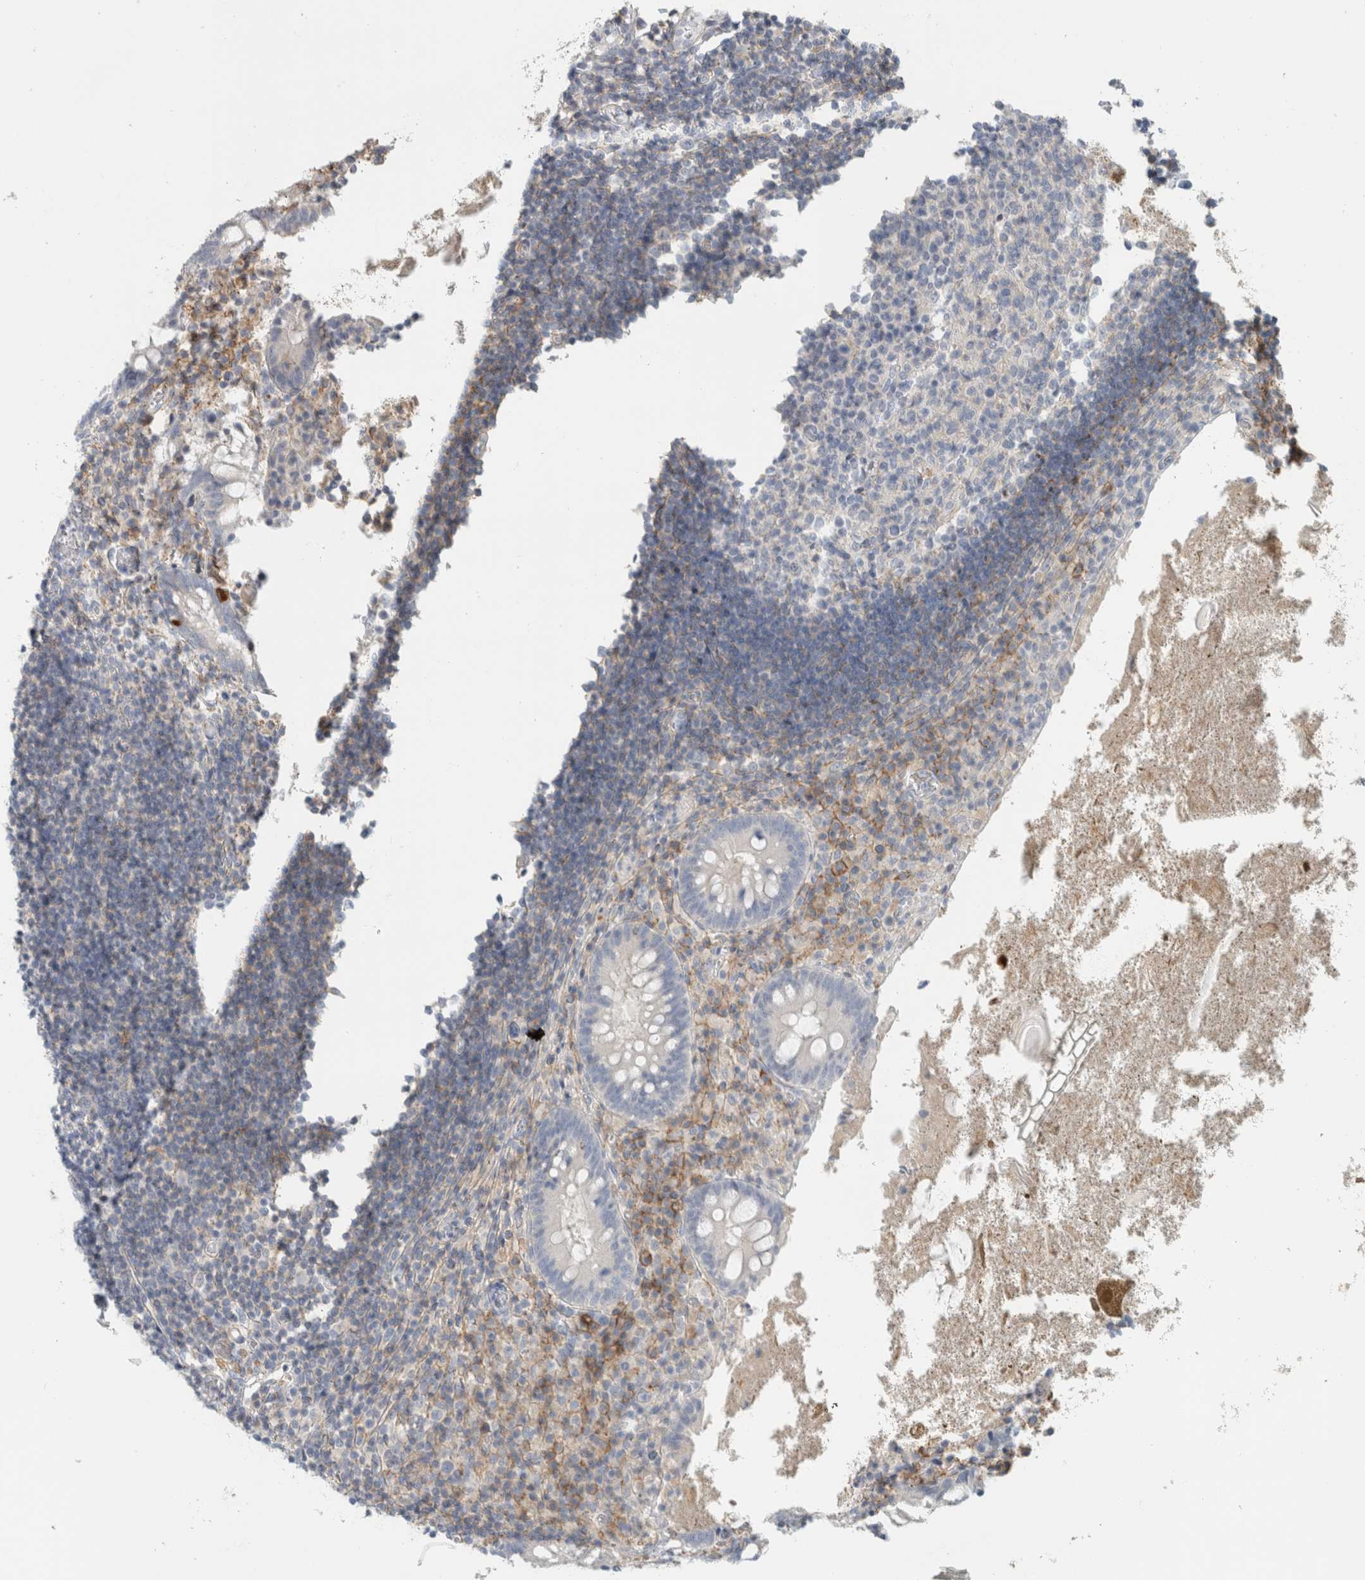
{"staining": {"intensity": "strong", "quantity": "<25%", "location": "cytoplasmic/membranous"}, "tissue": "appendix", "cell_type": "Glandular cells", "image_type": "normal", "snomed": [{"axis": "morphology", "description": "Normal tissue, NOS"}, {"axis": "topography", "description": "Appendix"}], "caption": "An IHC photomicrograph of benign tissue is shown. Protein staining in brown shows strong cytoplasmic/membranous positivity in appendix within glandular cells.", "gene": "ERCC6L2", "patient": {"sex": "female", "age": 17}}